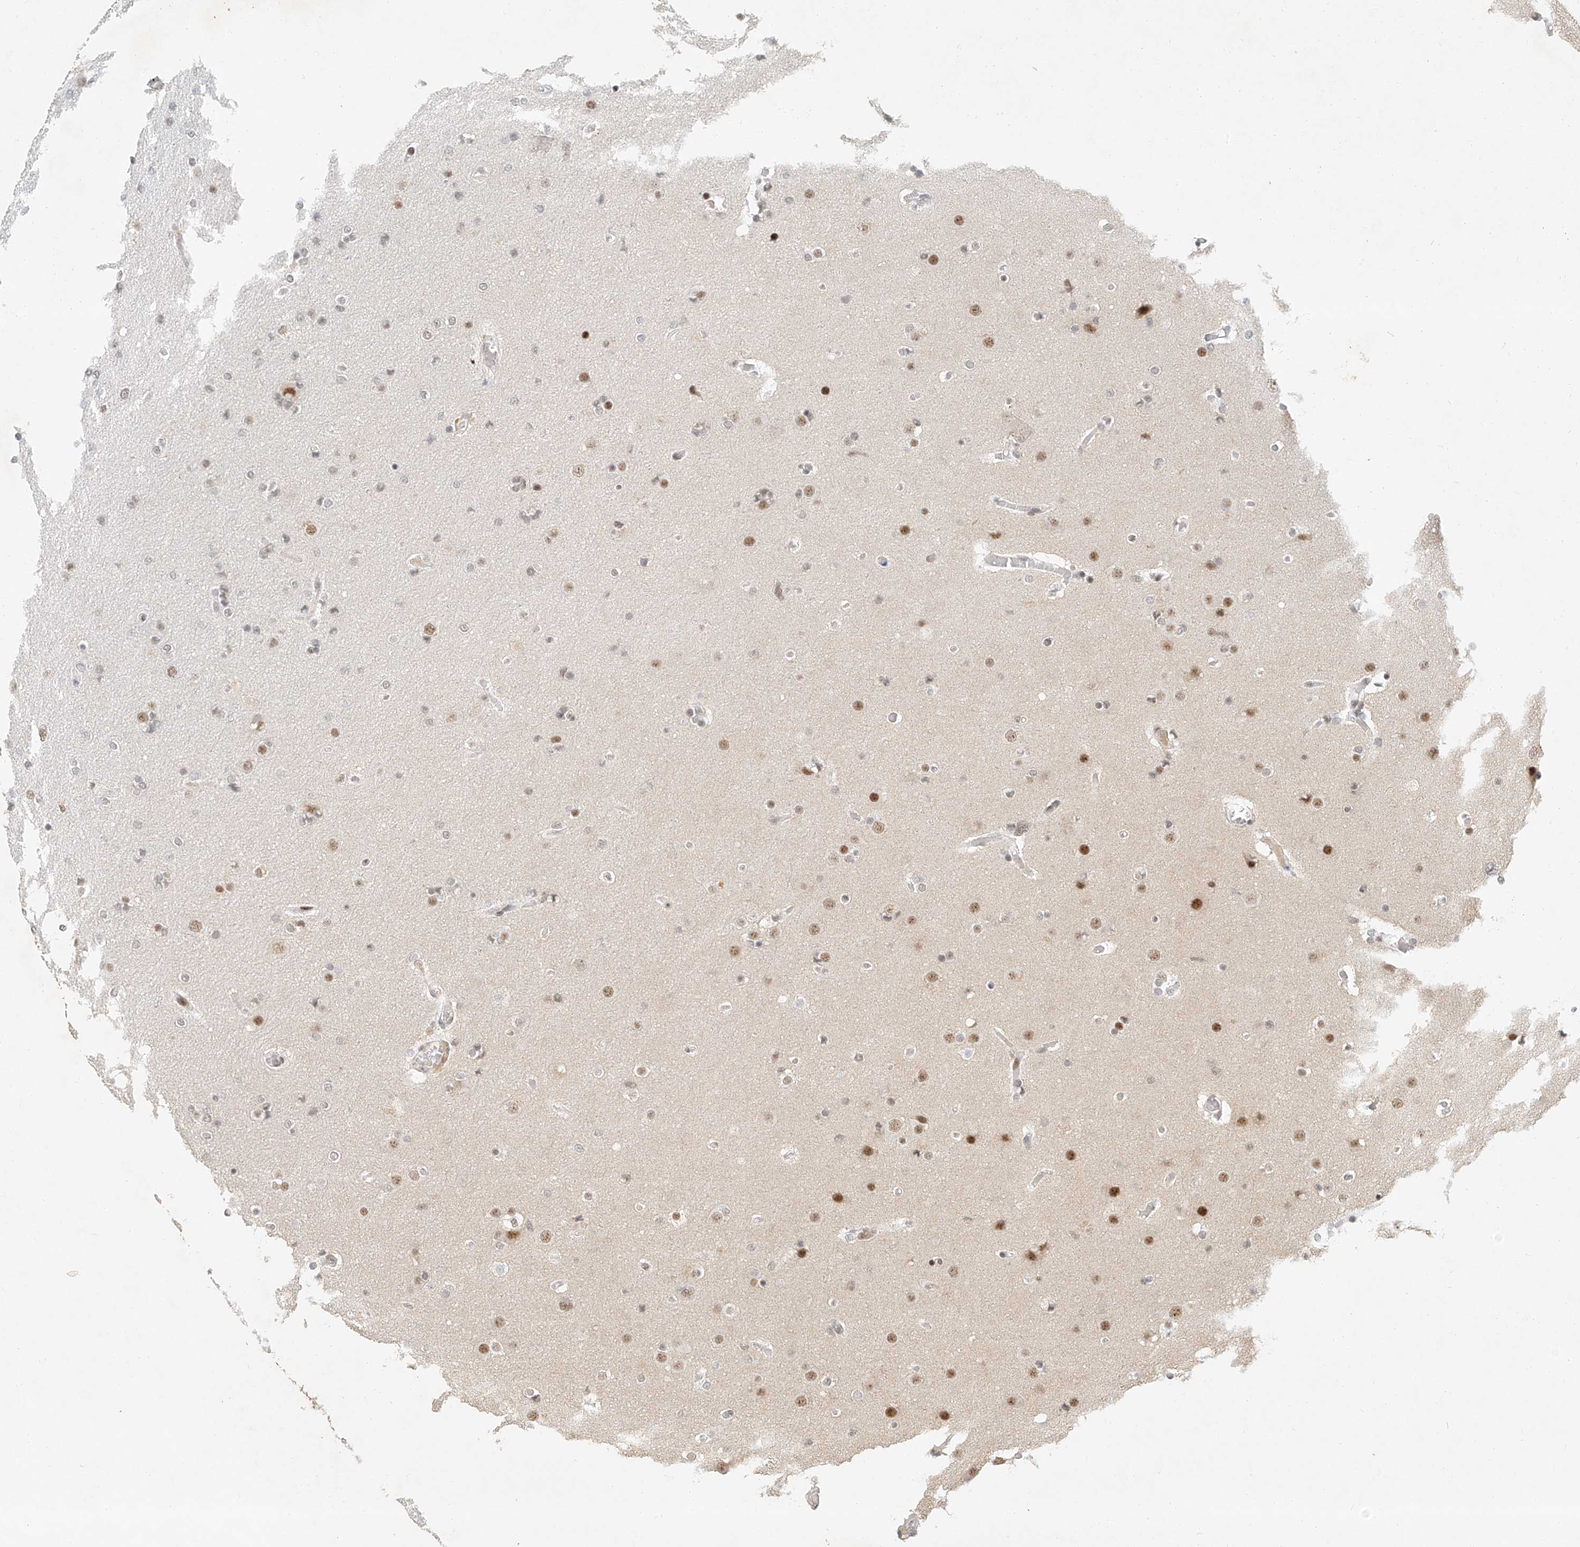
{"staining": {"intensity": "moderate", "quantity": "25%-75%", "location": "nuclear"}, "tissue": "glioma", "cell_type": "Tumor cells", "image_type": "cancer", "snomed": [{"axis": "morphology", "description": "Glioma, malignant, High grade"}, {"axis": "topography", "description": "Cerebral cortex"}], "caption": "Immunohistochemical staining of glioma reveals medium levels of moderate nuclear positivity in approximately 25%-75% of tumor cells. (brown staining indicates protein expression, while blue staining denotes nuclei).", "gene": "CXorf58", "patient": {"sex": "female", "age": 36}}